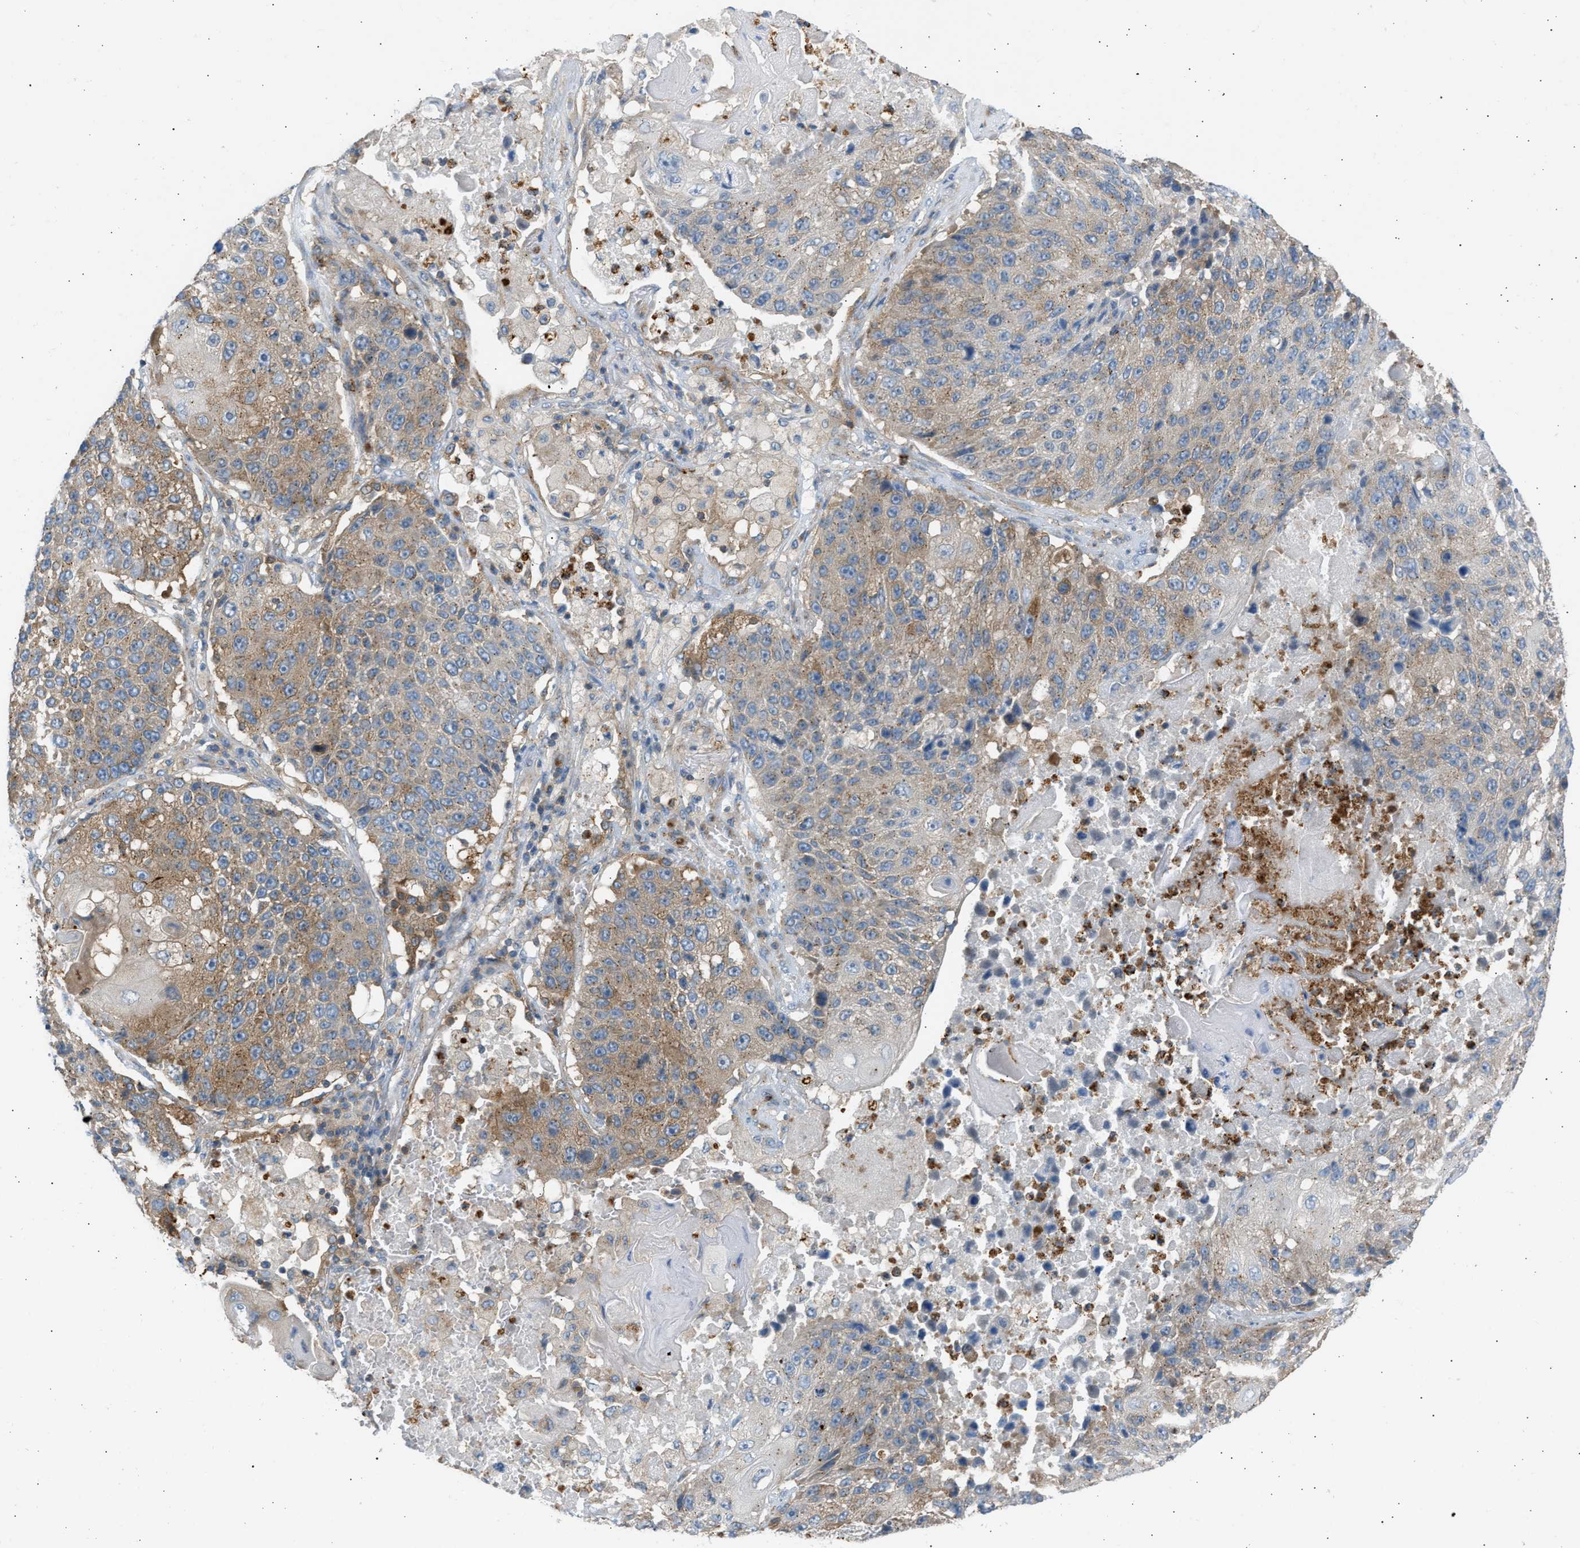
{"staining": {"intensity": "moderate", "quantity": ">75%", "location": "cytoplasmic/membranous"}, "tissue": "lung cancer", "cell_type": "Tumor cells", "image_type": "cancer", "snomed": [{"axis": "morphology", "description": "Squamous cell carcinoma, NOS"}, {"axis": "topography", "description": "Lung"}], "caption": "IHC (DAB (3,3'-diaminobenzidine)) staining of human lung cancer (squamous cell carcinoma) reveals moderate cytoplasmic/membranous protein positivity in about >75% of tumor cells.", "gene": "TRIM50", "patient": {"sex": "male", "age": 61}}